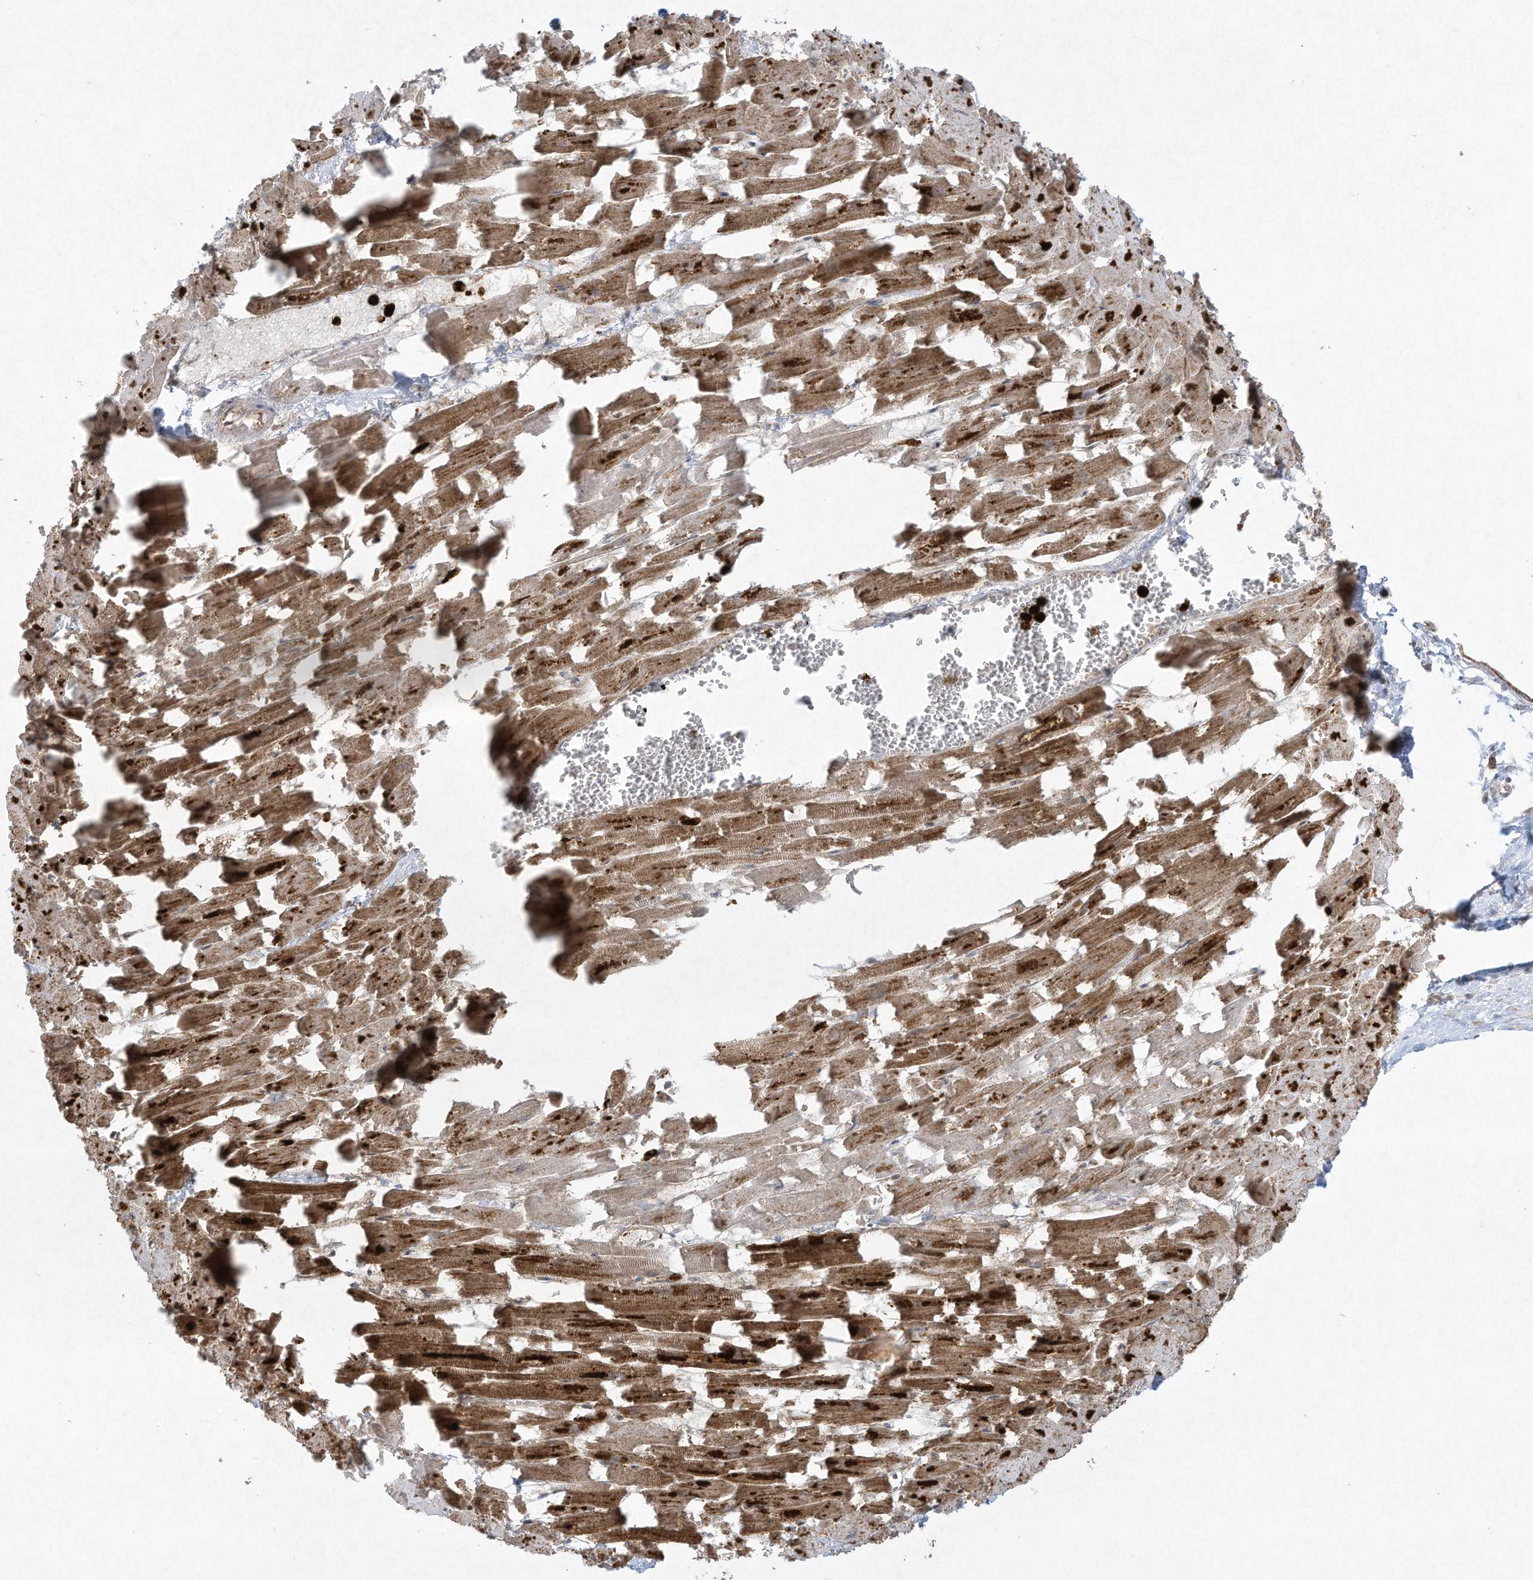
{"staining": {"intensity": "strong", "quantity": ">75%", "location": "cytoplasmic/membranous"}, "tissue": "heart muscle", "cell_type": "Cardiomyocytes", "image_type": "normal", "snomed": [{"axis": "morphology", "description": "Normal tissue, NOS"}, {"axis": "topography", "description": "Heart"}], "caption": "Unremarkable heart muscle exhibits strong cytoplasmic/membranous expression in approximately >75% of cardiomyocytes, visualized by immunohistochemistry.", "gene": "CHRNA4", "patient": {"sex": "female", "age": 64}}